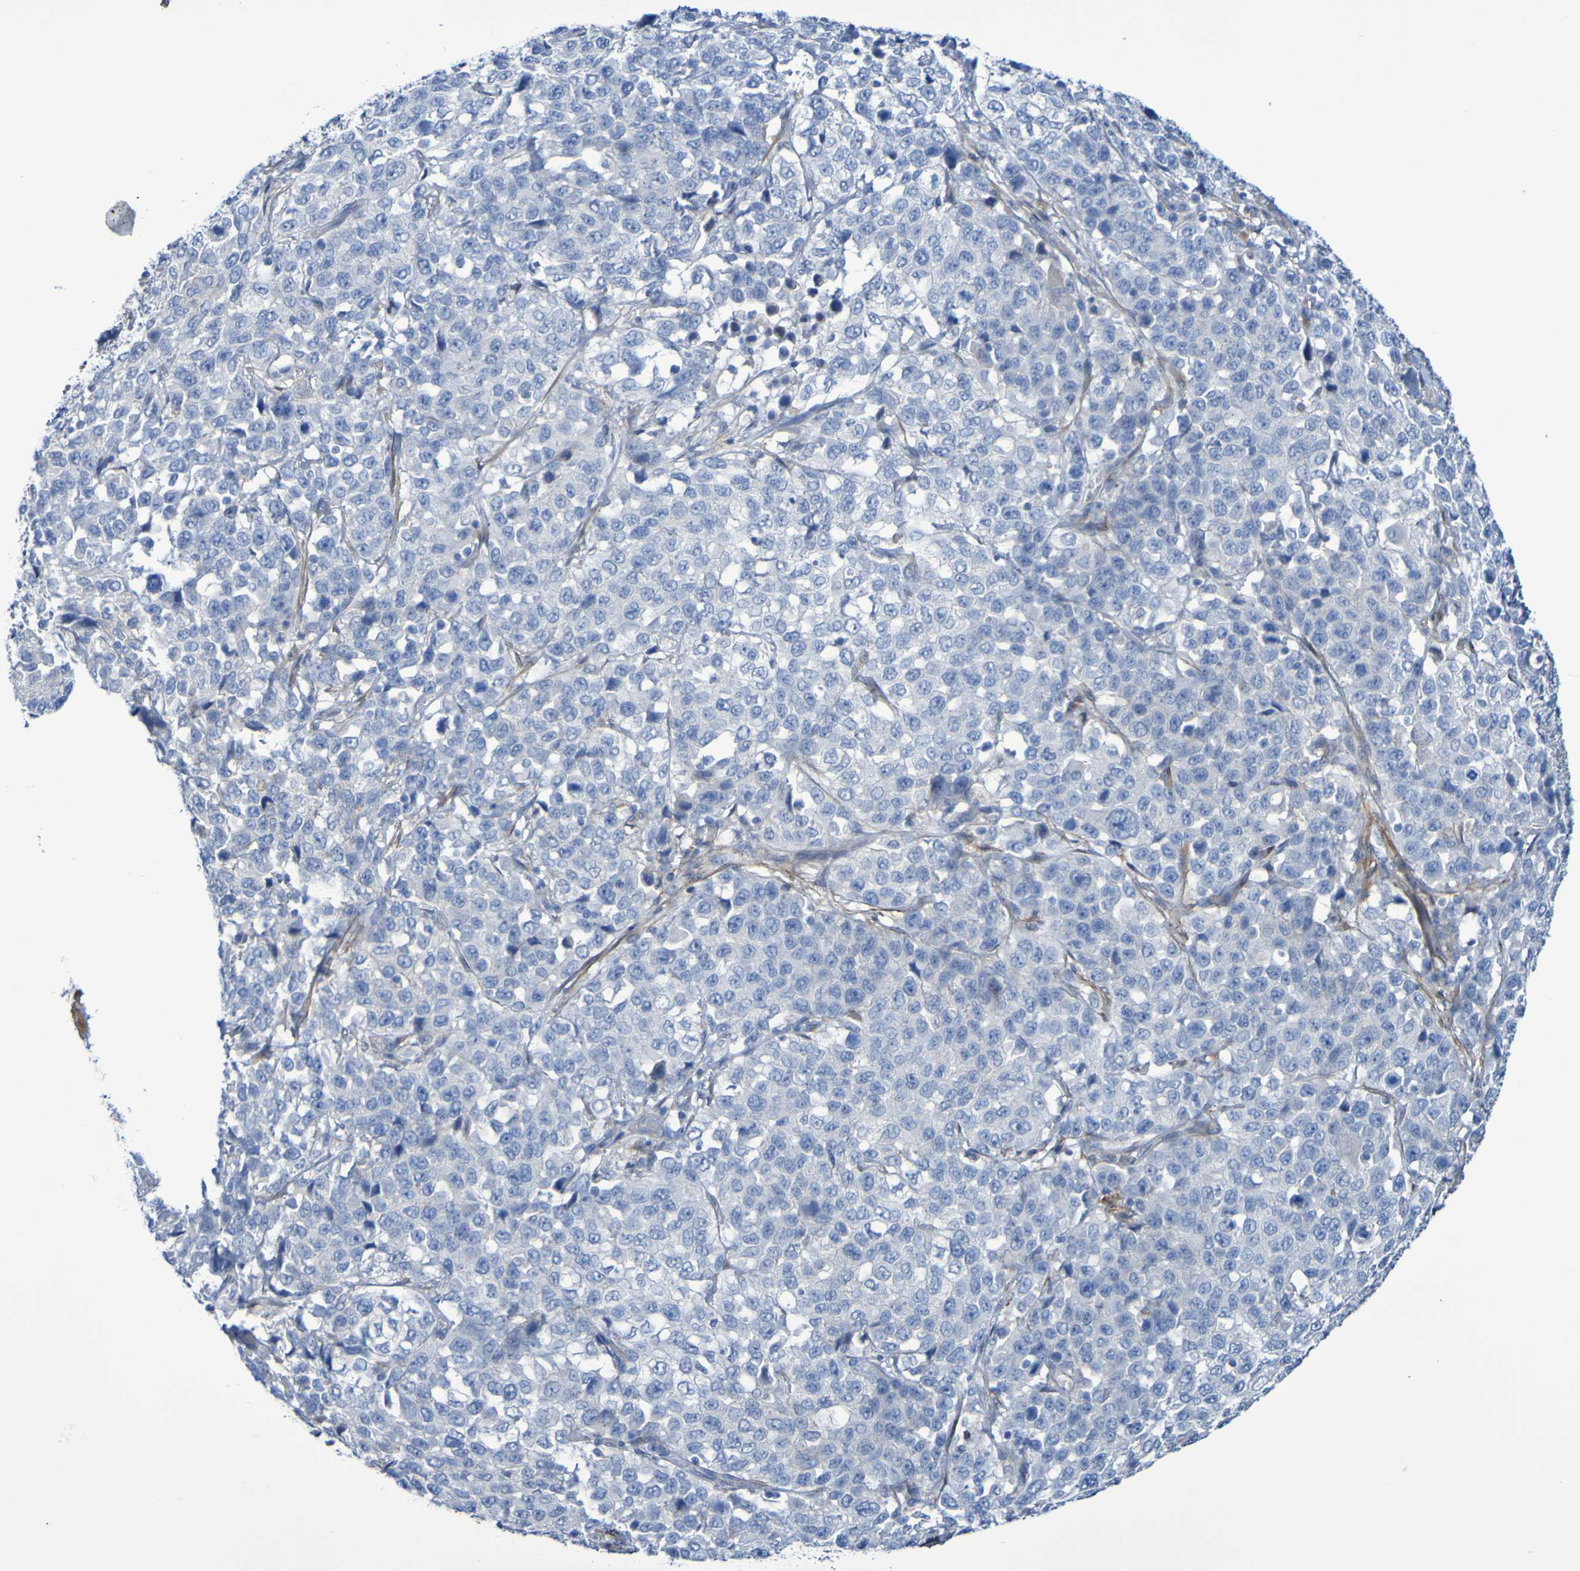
{"staining": {"intensity": "negative", "quantity": "none", "location": "none"}, "tissue": "stomach cancer", "cell_type": "Tumor cells", "image_type": "cancer", "snomed": [{"axis": "morphology", "description": "Normal tissue, NOS"}, {"axis": "morphology", "description": "Adenocarcinoma, NOS"}, {"axis": "topography", "description": "Stomach"}], "caption": "DAB (3,3'-diaminobenzidine) immunohistochemical staining of stomach adenocarcinoma reveals no significant staining in tumor cells.", "gene": "LPP", "patient": {"sex": "male", "age": 48}}